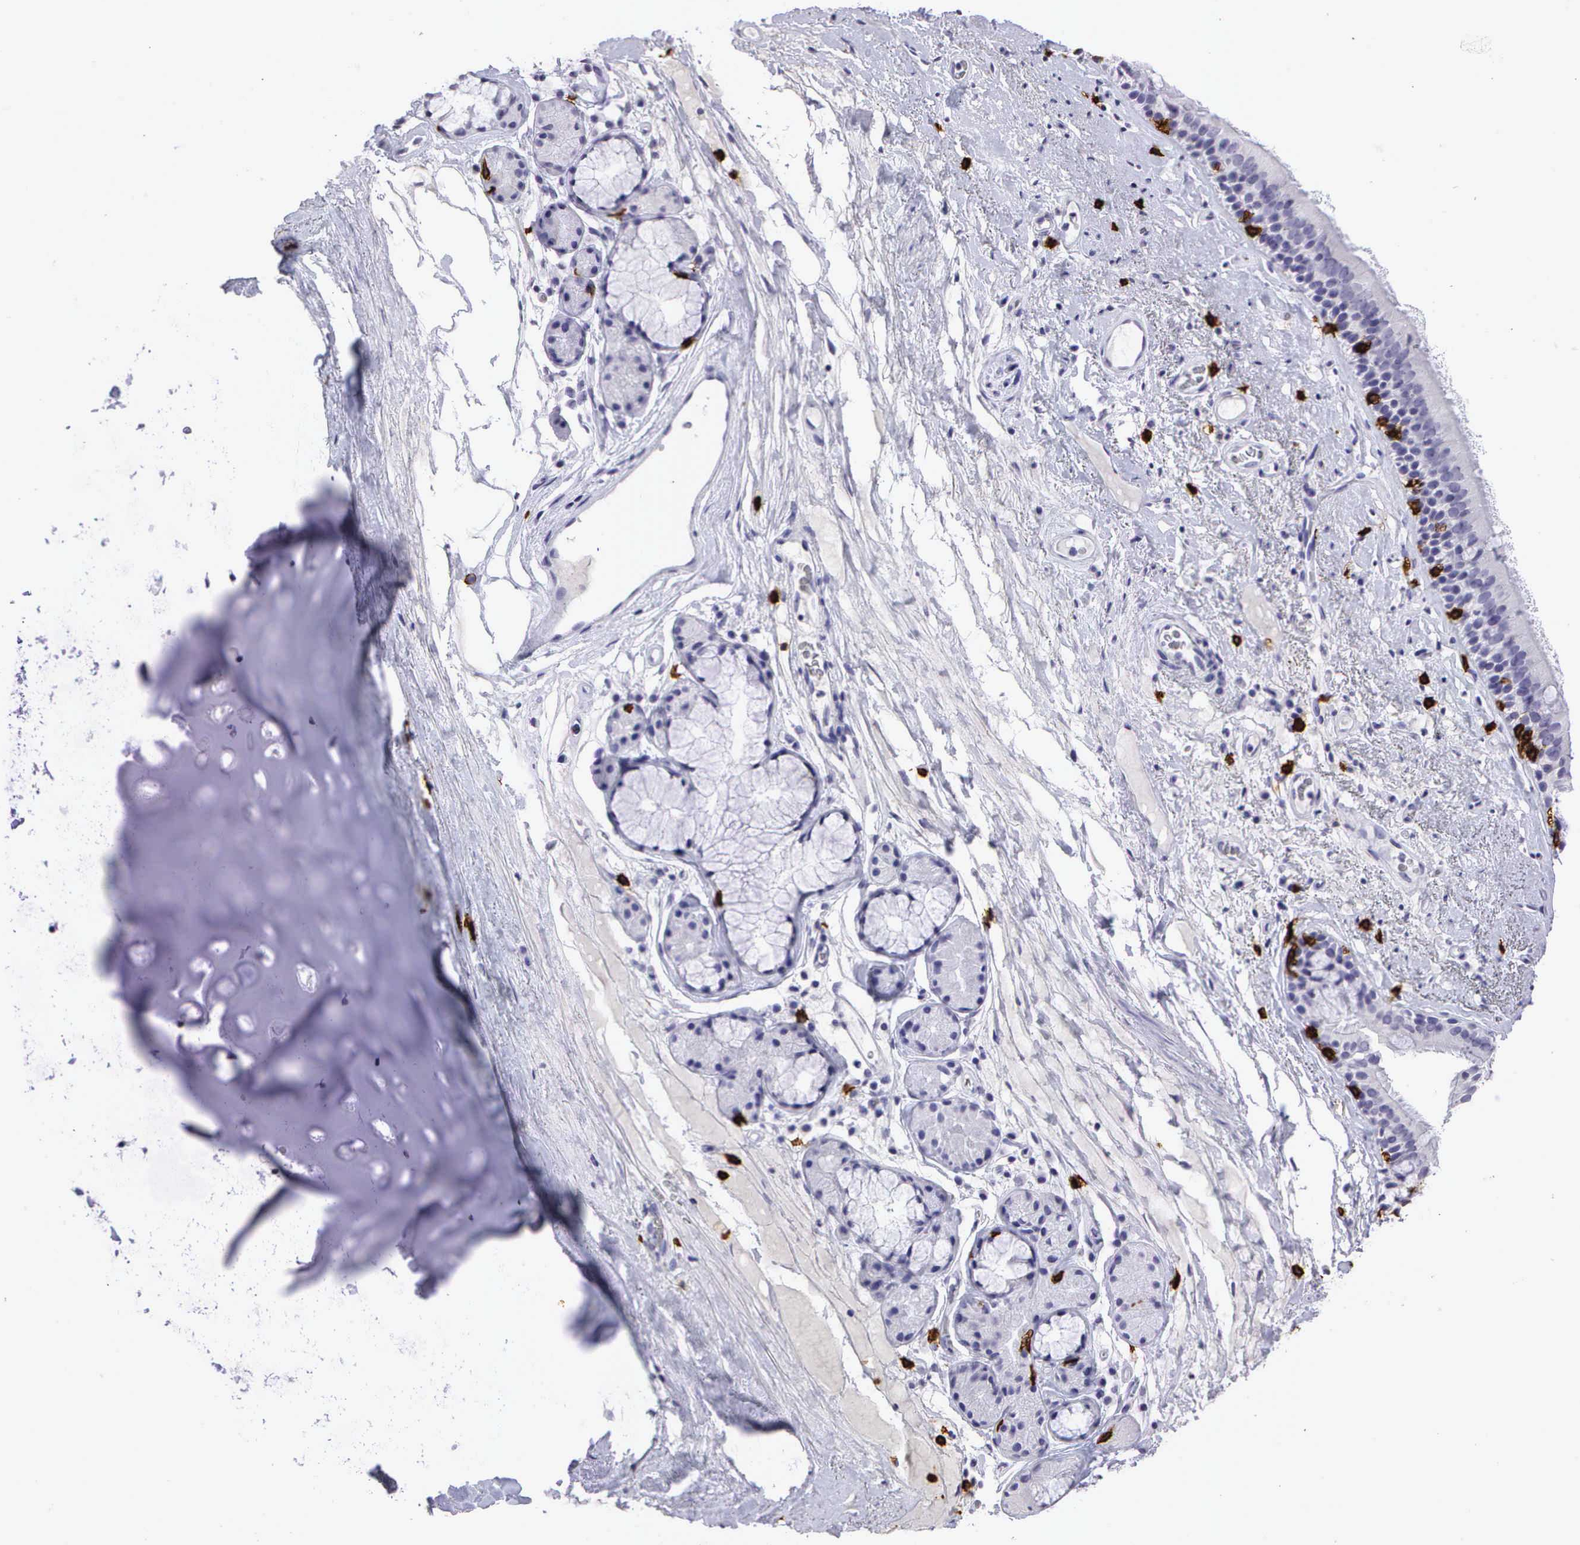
{"staining": {"intensity": "negative", "quantity": "none", "location": "none"}, "tissue": "bronchus", "cell_type": "Respiratory epithelial cells", "image_type": "normal", "snomed": [{"axis": "morphology", "description": "Normal tissue, NOS"}, {"axis": "topography", "description": "Cartilage tissue"}], "caption": "Immunohistochemistry (IHC) histopathology image of unremarkable bronchus stained for a protein (brown), which displays no staining in respiratory epithelial cells. (DAB (3,3'-diaminobenzidine) immunohistochemistry visualized using brightfield microscopy, high magnification).", "gene": "CD8A", "patient": {"sex": "female", "age": 63}}